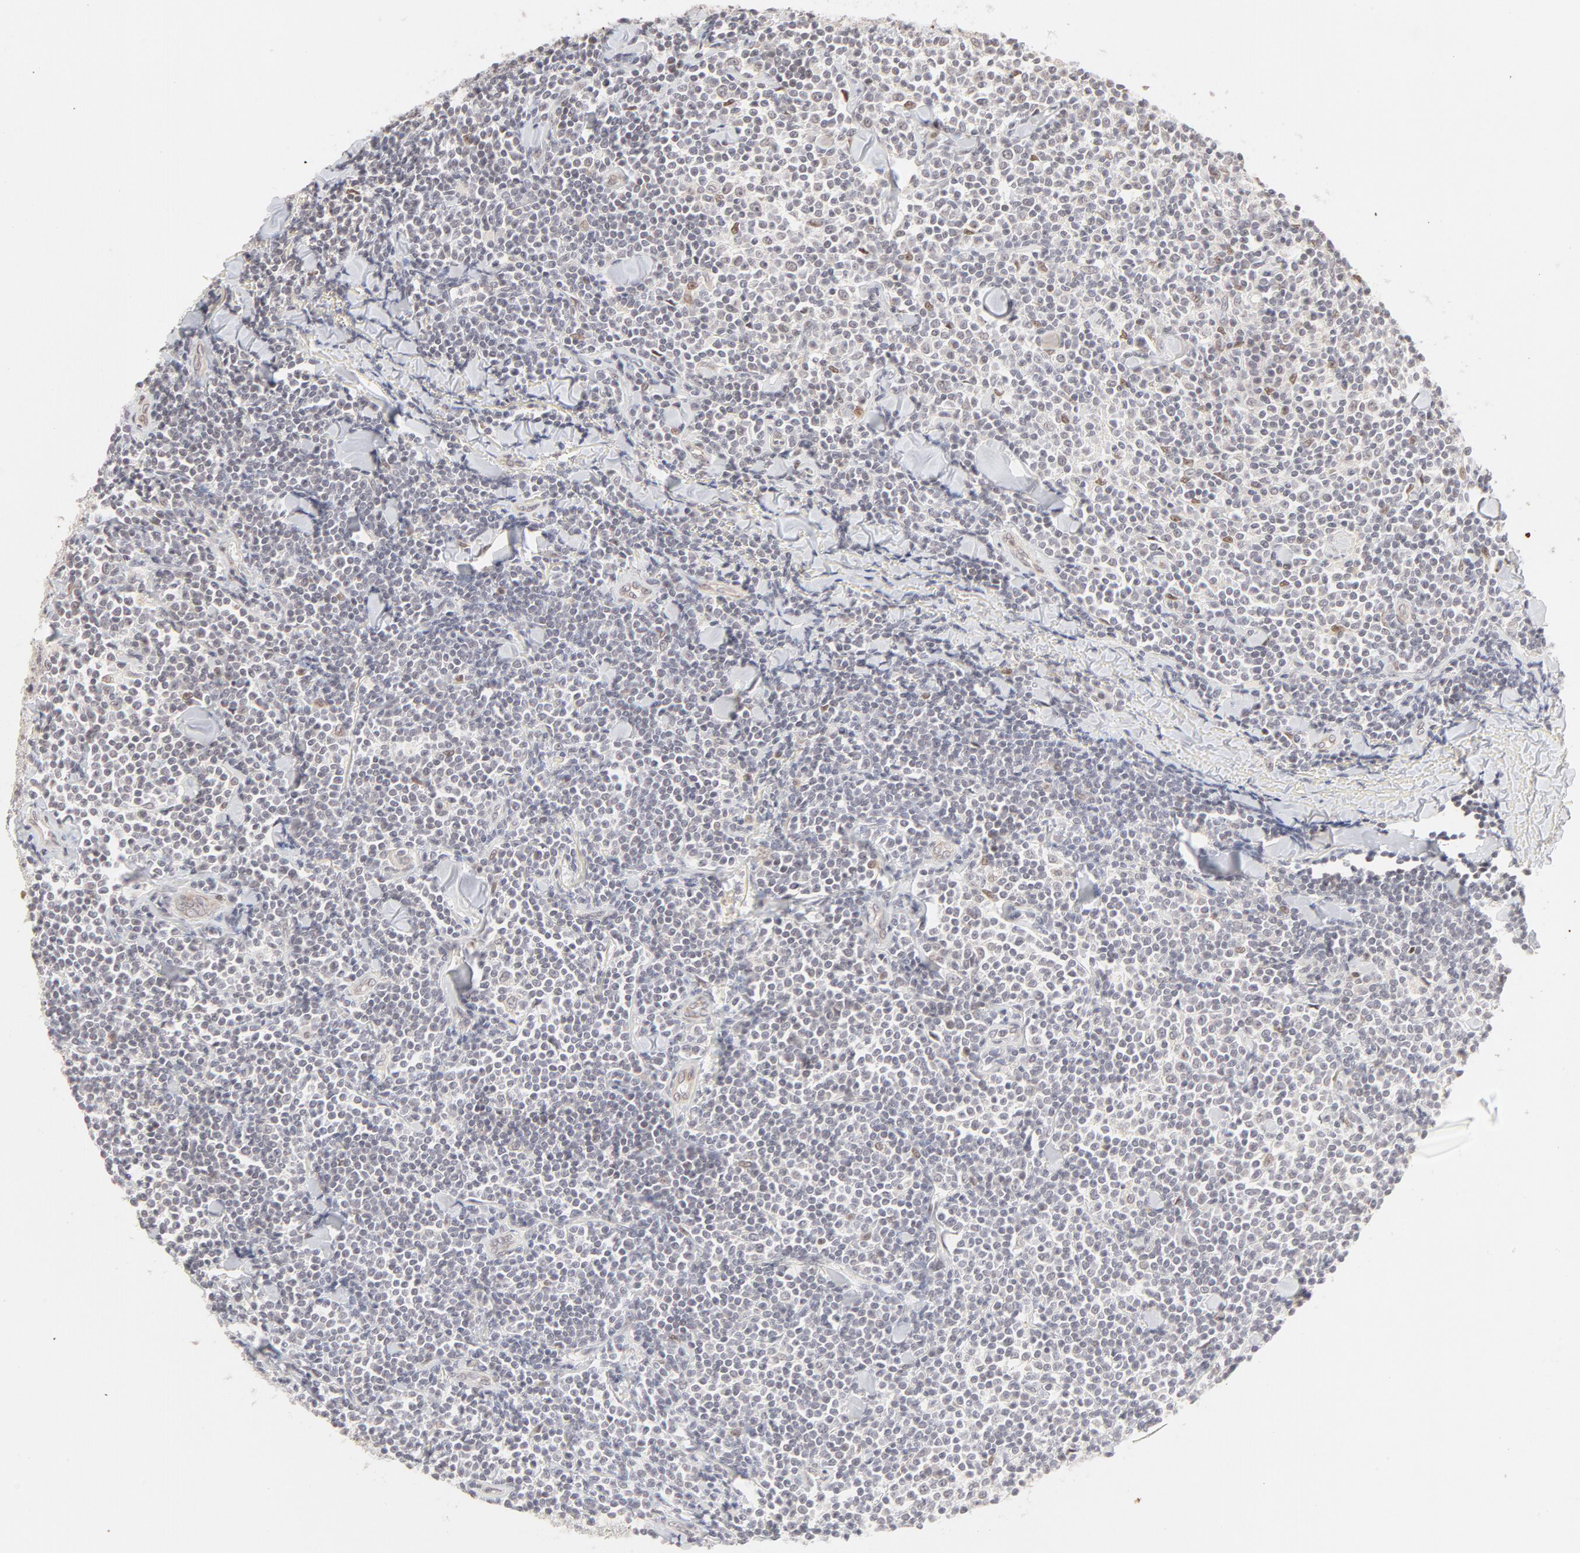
{"staining": {"intensity": "negative", "quantity": "none", "location": "none"}, "tissue": "lymphoma", "cell_type": "Tumor cells", "image_type": "cancer", "snomed": [{"axis": "morphology", "description": "Malignant lymphoma, non-Hodgkin's type, Low grade"}, {"axis": "topography", "description": "Soft tissue"}], "caption": "Malignant lymphoma, non-Hodgkin's type (low-grade) was stained to show a protein in brown. There is no significant expression in tumor cells.", "gene": "PBX3", "patient": {"sex": "male", "age": 92}}